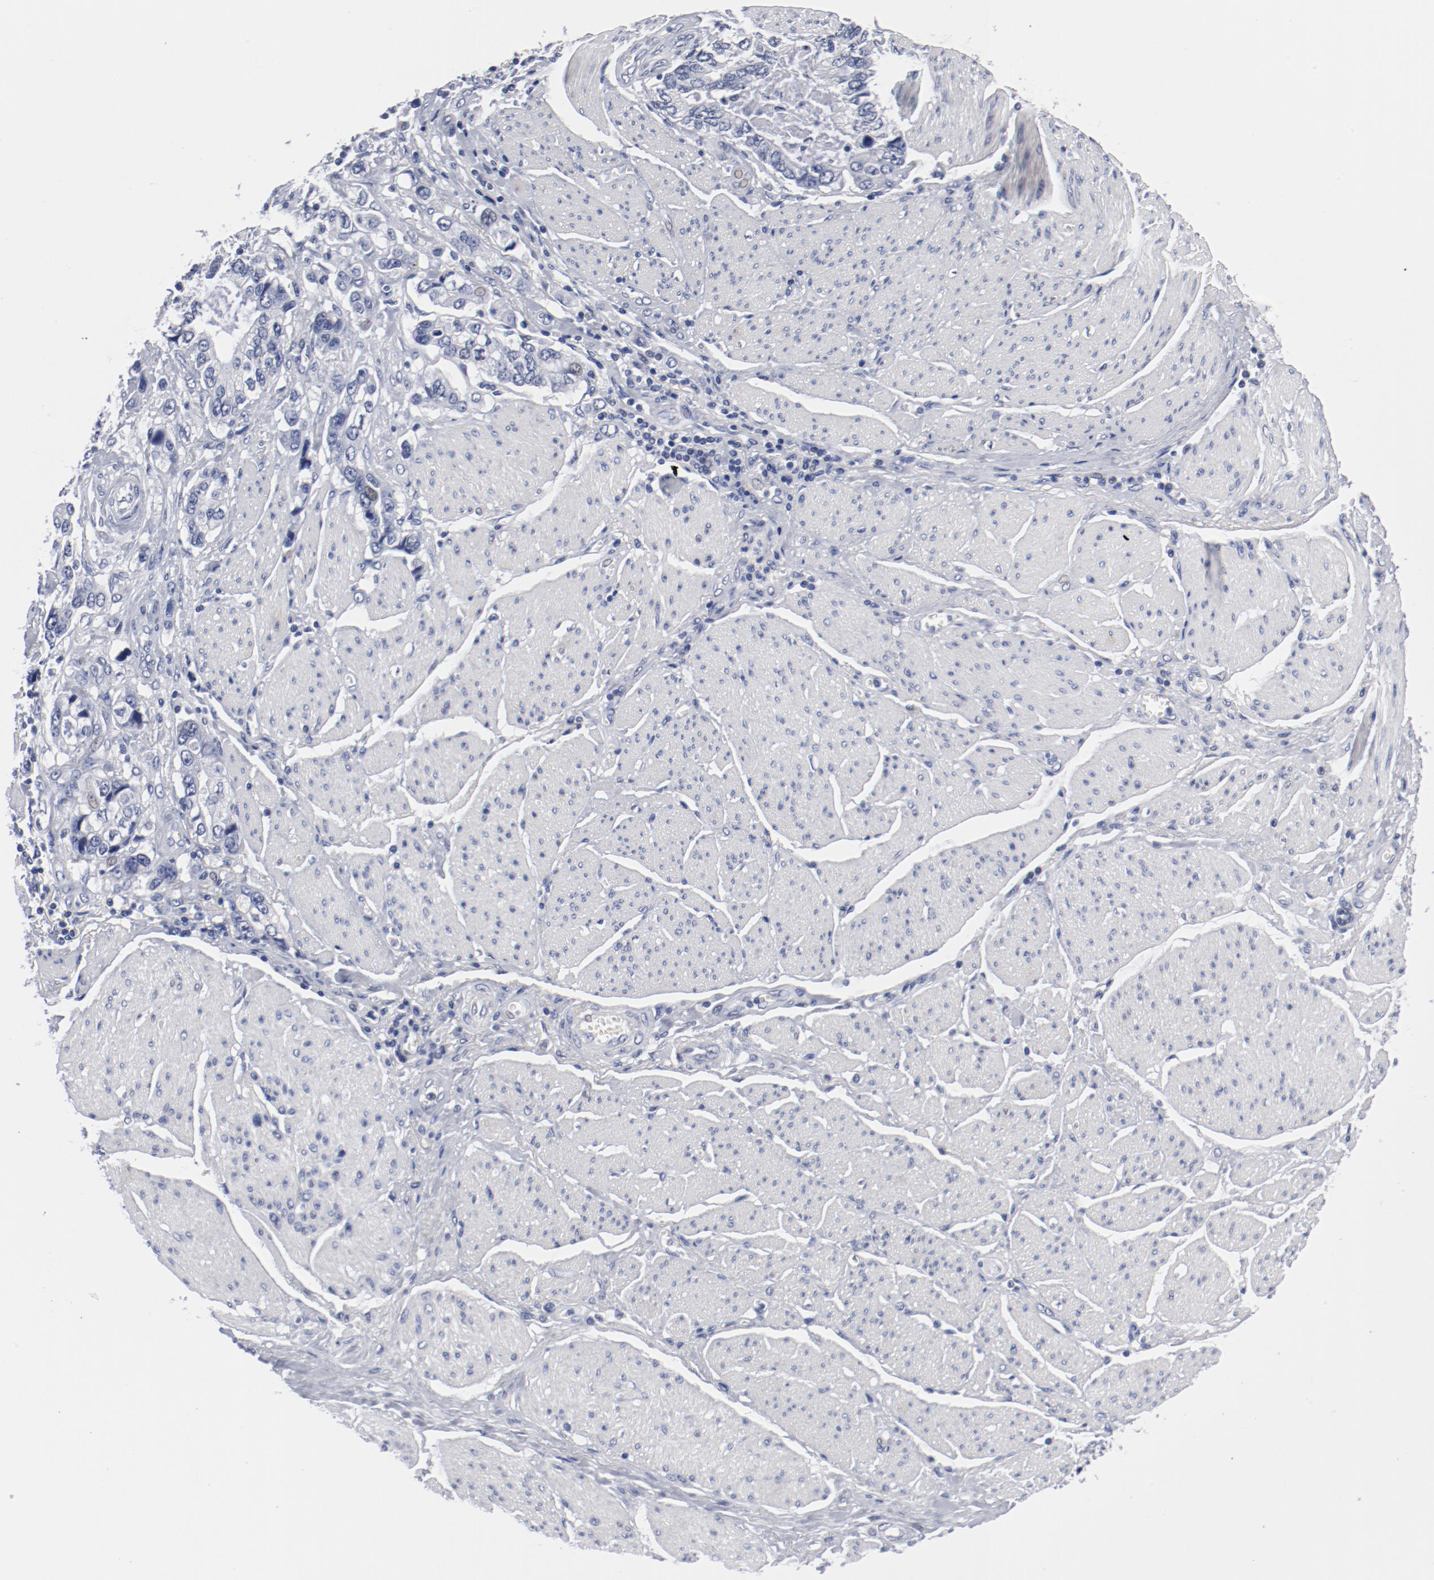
{"staining": {"intensity": "negative", "quantity": "none", "location": "none"}, "tissue": "stomach cancer", "cell_type": "Tumor cells", "image_type": "cancer", "snomed": [{"axis": "morphology", "description": "Adenocarcinoma, NOS"}, {"axis": "topography", "description": "Pancreas"}, {"axis": "topography", "description": "Stomach, upper"}], "caption": "Immunohistochemistry photomicrograph of stomach cancer stained for a protein (brown), which reveals no staining in tumor cells.", "gene": "KCNK13", "patient": {"sex": "male", "age": 77}}